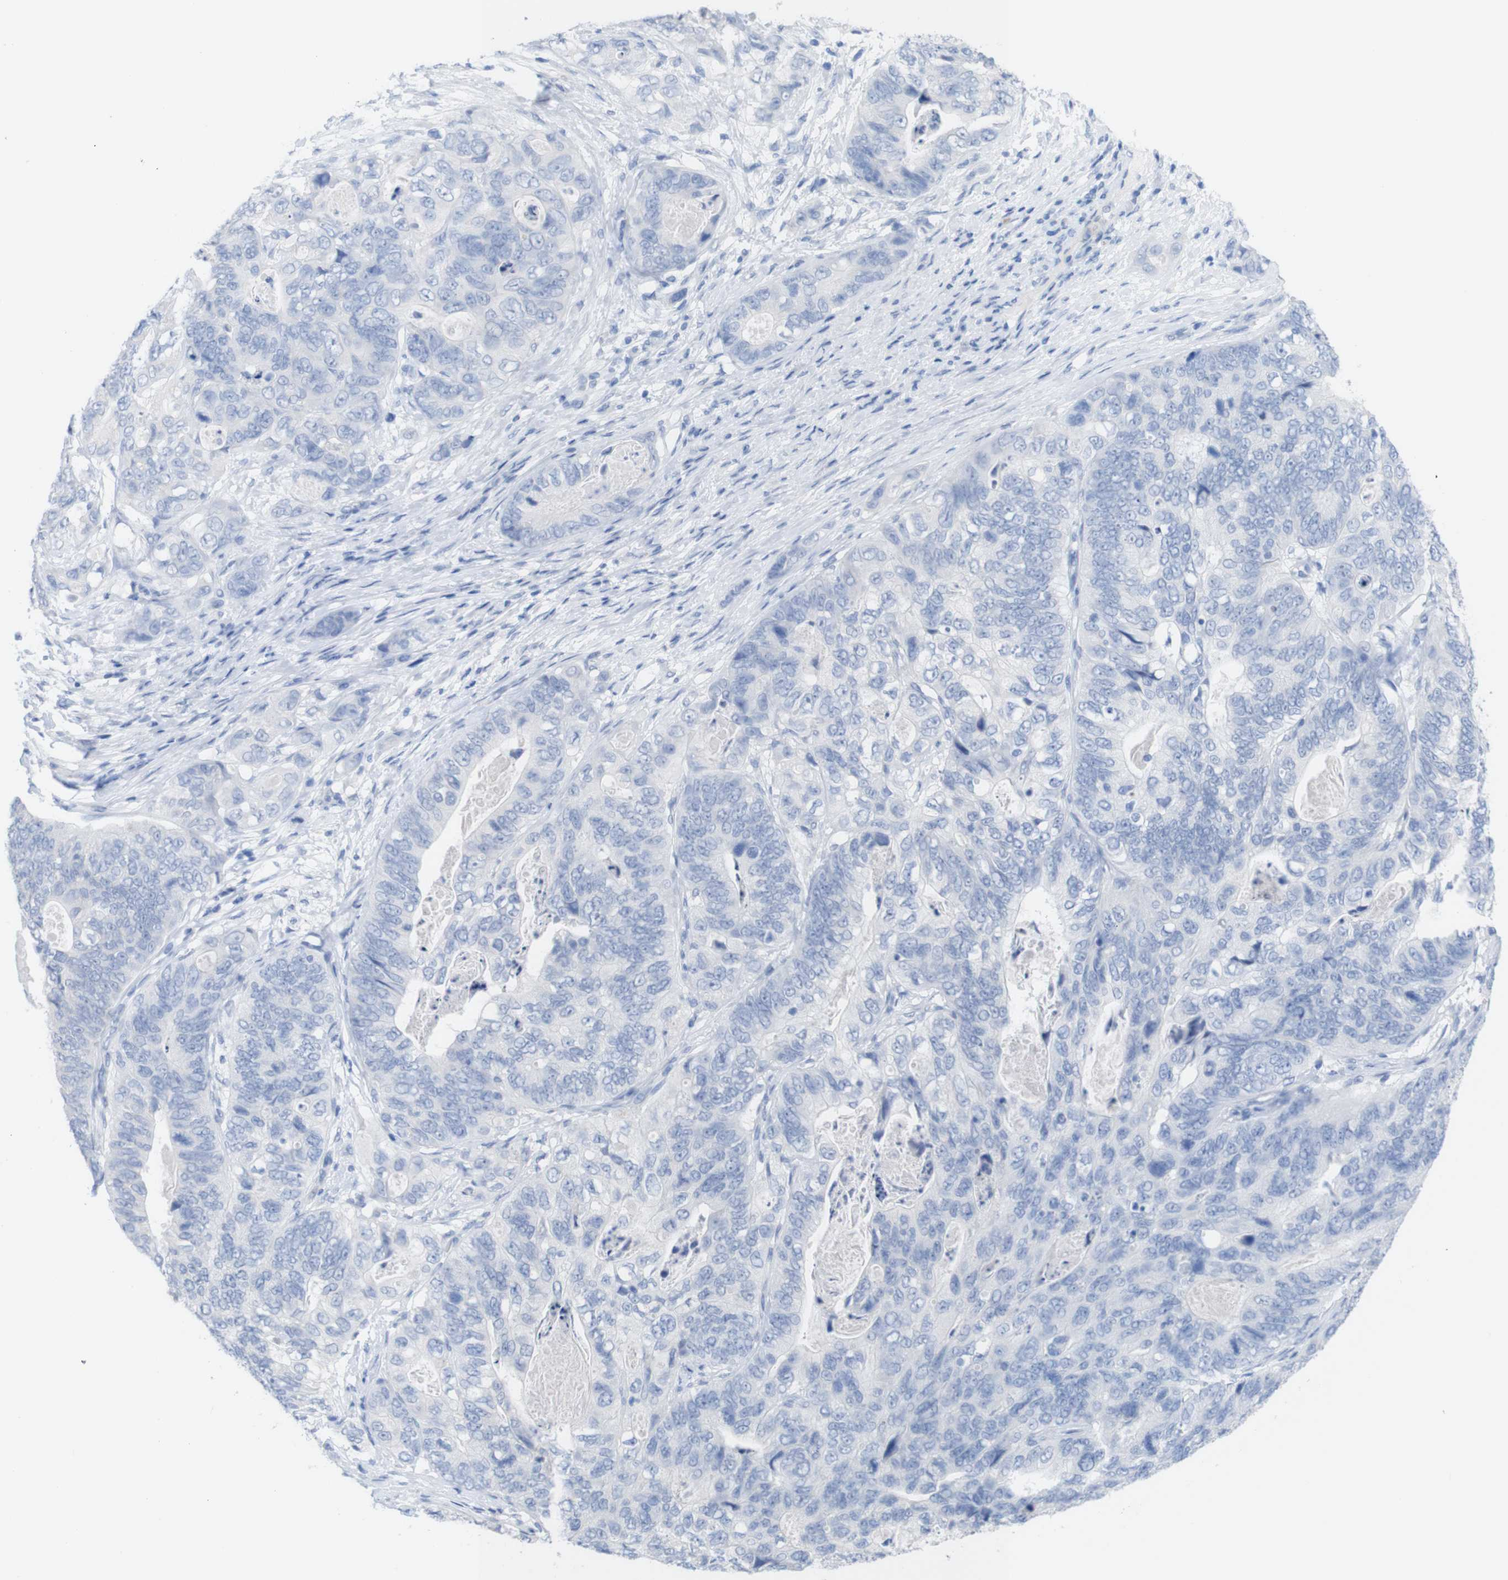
{"staining": {"intensity": "negative", "quantity": "none", "location": "none"}, "tissue": "stomach cancer", "cell_type": "Tumor cells", "image_type": "cancer", "snomed": [{"axis": "morphology", "description": "Adenocarcinoma, NOS"}, {"axis": "topography", "description": "Stomach"}], "caption": "Adenocarcinoma (stomach) stained for a protein using immunohistochemistry displays no expression tumor cells.", "gene": "PNMA1", "patient": {"sex": "female", "age": 89}}